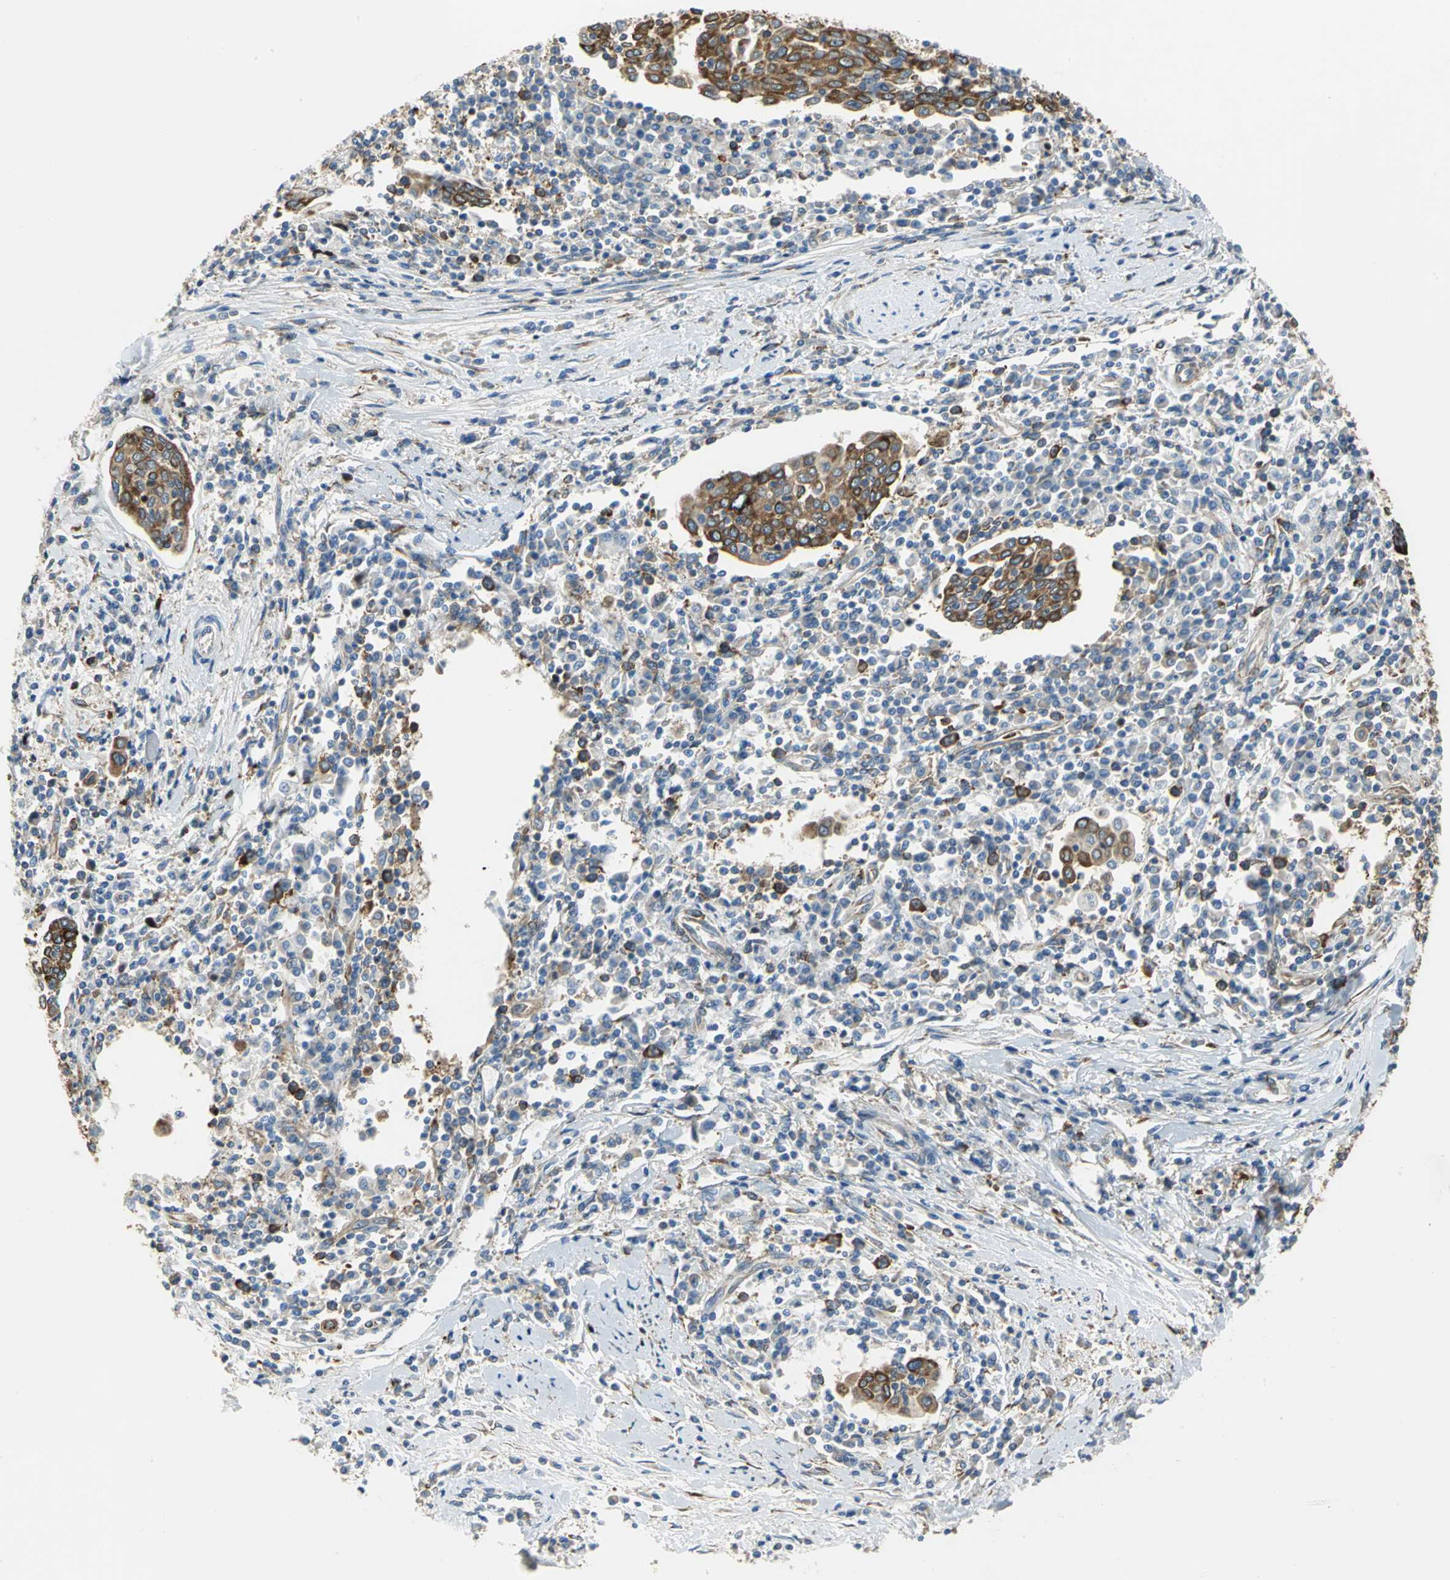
{"staining": {"intensity": "moderate", "quantity": ">75%", "location": "cytoplasmic/membranous"}, "tissue": "cervical cancer", "cell_type": "Tumor cells", "image_type": "cancer", "snomed": [{"axis": "morphology", "description": "Squamous cell carcinoma, NOS"}, {"axis": "topography", "description": "Cervix"}], "caption": "IHC histopathology image of neoplastic tissue: human squamous cell carcinoma (cervical) stained using immunohistochemistry (IHC) shows medium levels of moderate protein expression localized specifically in the cytoplasmic/membranous of tumor cells, appearing as a cytoplasmic/membranous brown color.", "gene": "YBX1", "patient": {"sex": "female", "age": 40}}